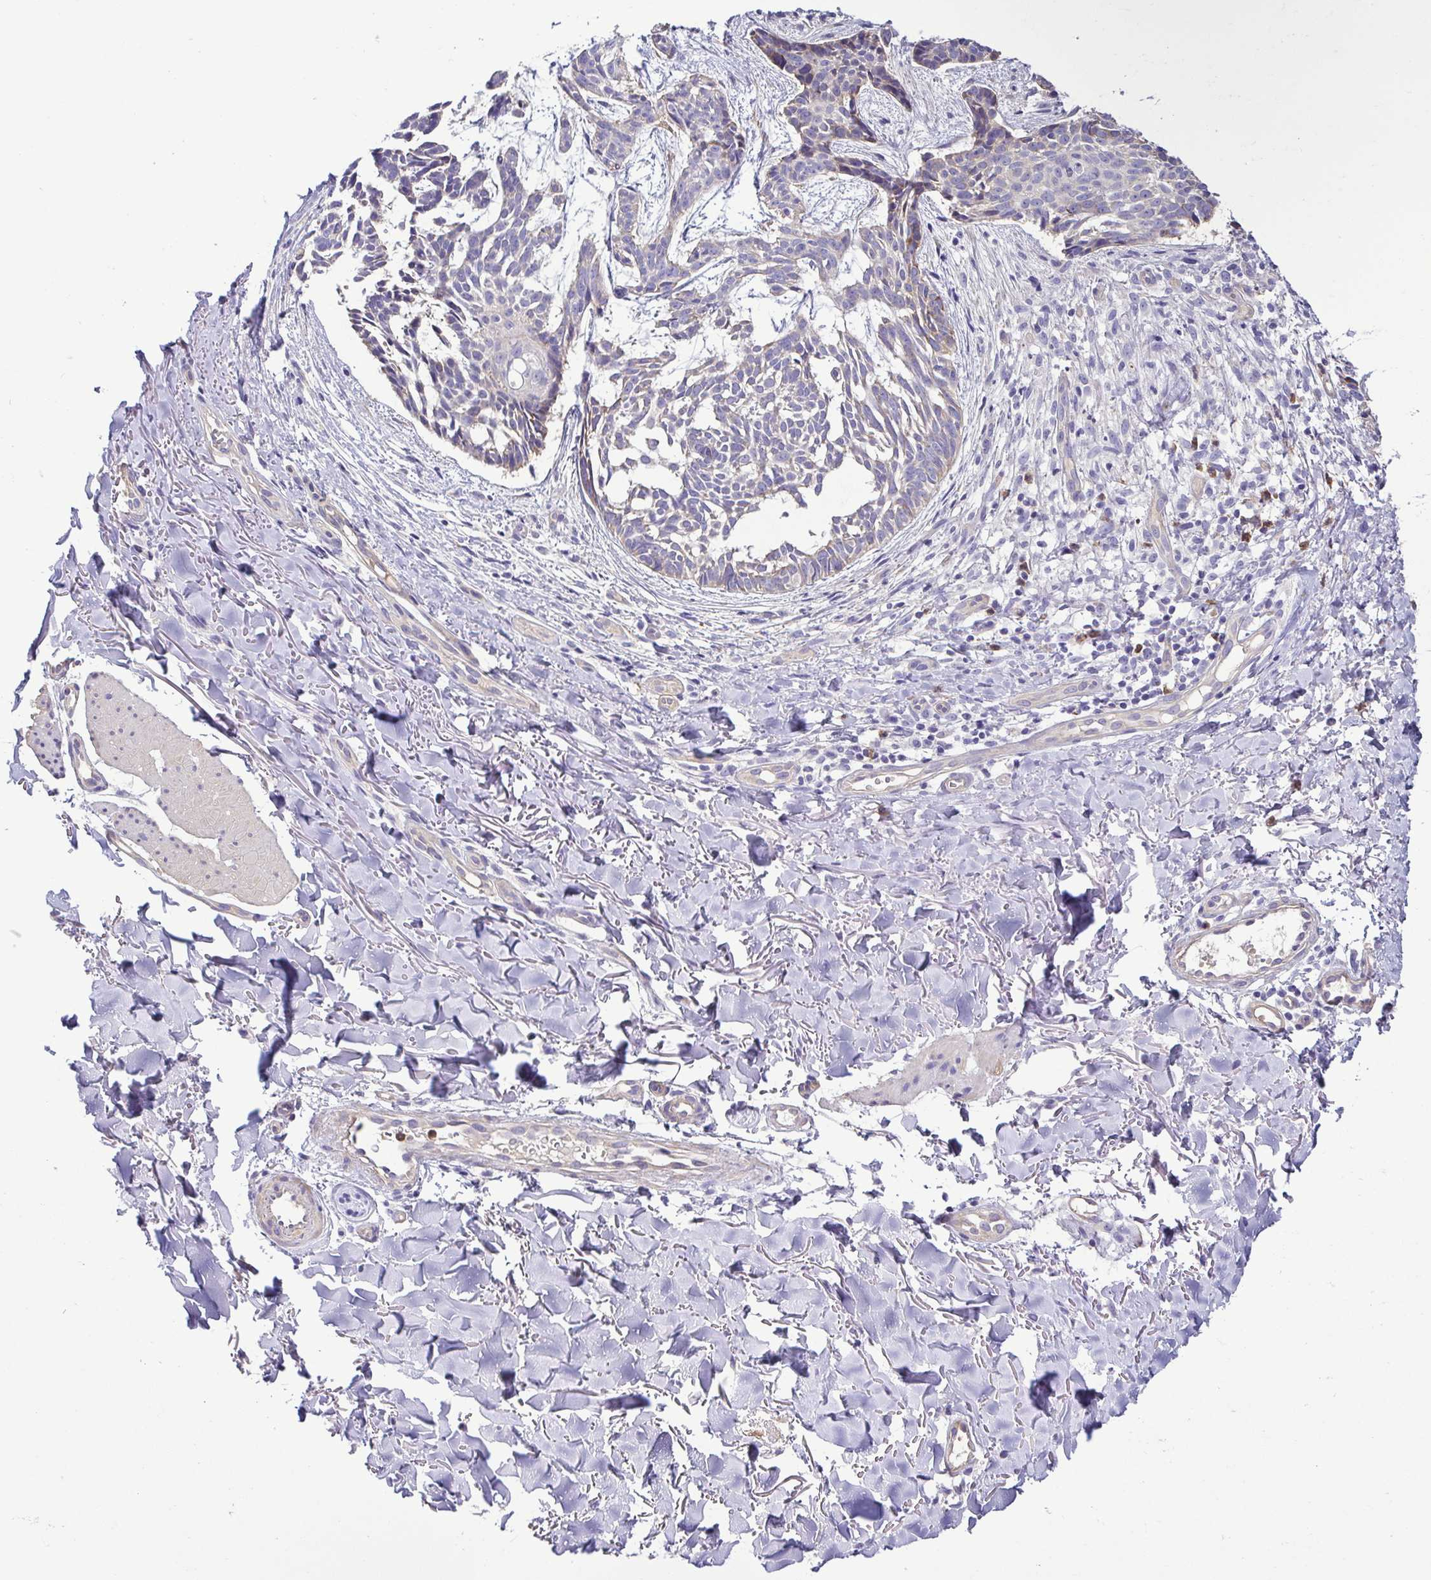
{"staining": {"intensity": "weak", "quantity": "25%-75%", "location": "cytoplasmic/membranous"}, "tissue": "skin cancer", "cell_type": "Tumor cells", "image_type": "cancer", "snomed": [{"axis": "morphology", "description": "Basal cell carcinoma"}, {"axis": "topography", "description": "Skin"}], "caption": "IHC (DAB (3,3'-diaminobenzidine)) staining of human basal cell carcinoma (skin) demonstrates weak cytoplasmic/membranous protein expression in about 25%-75% of tumor cells.", "gene": "MYL10", "patient": {"sex": "male", "age": 78}}